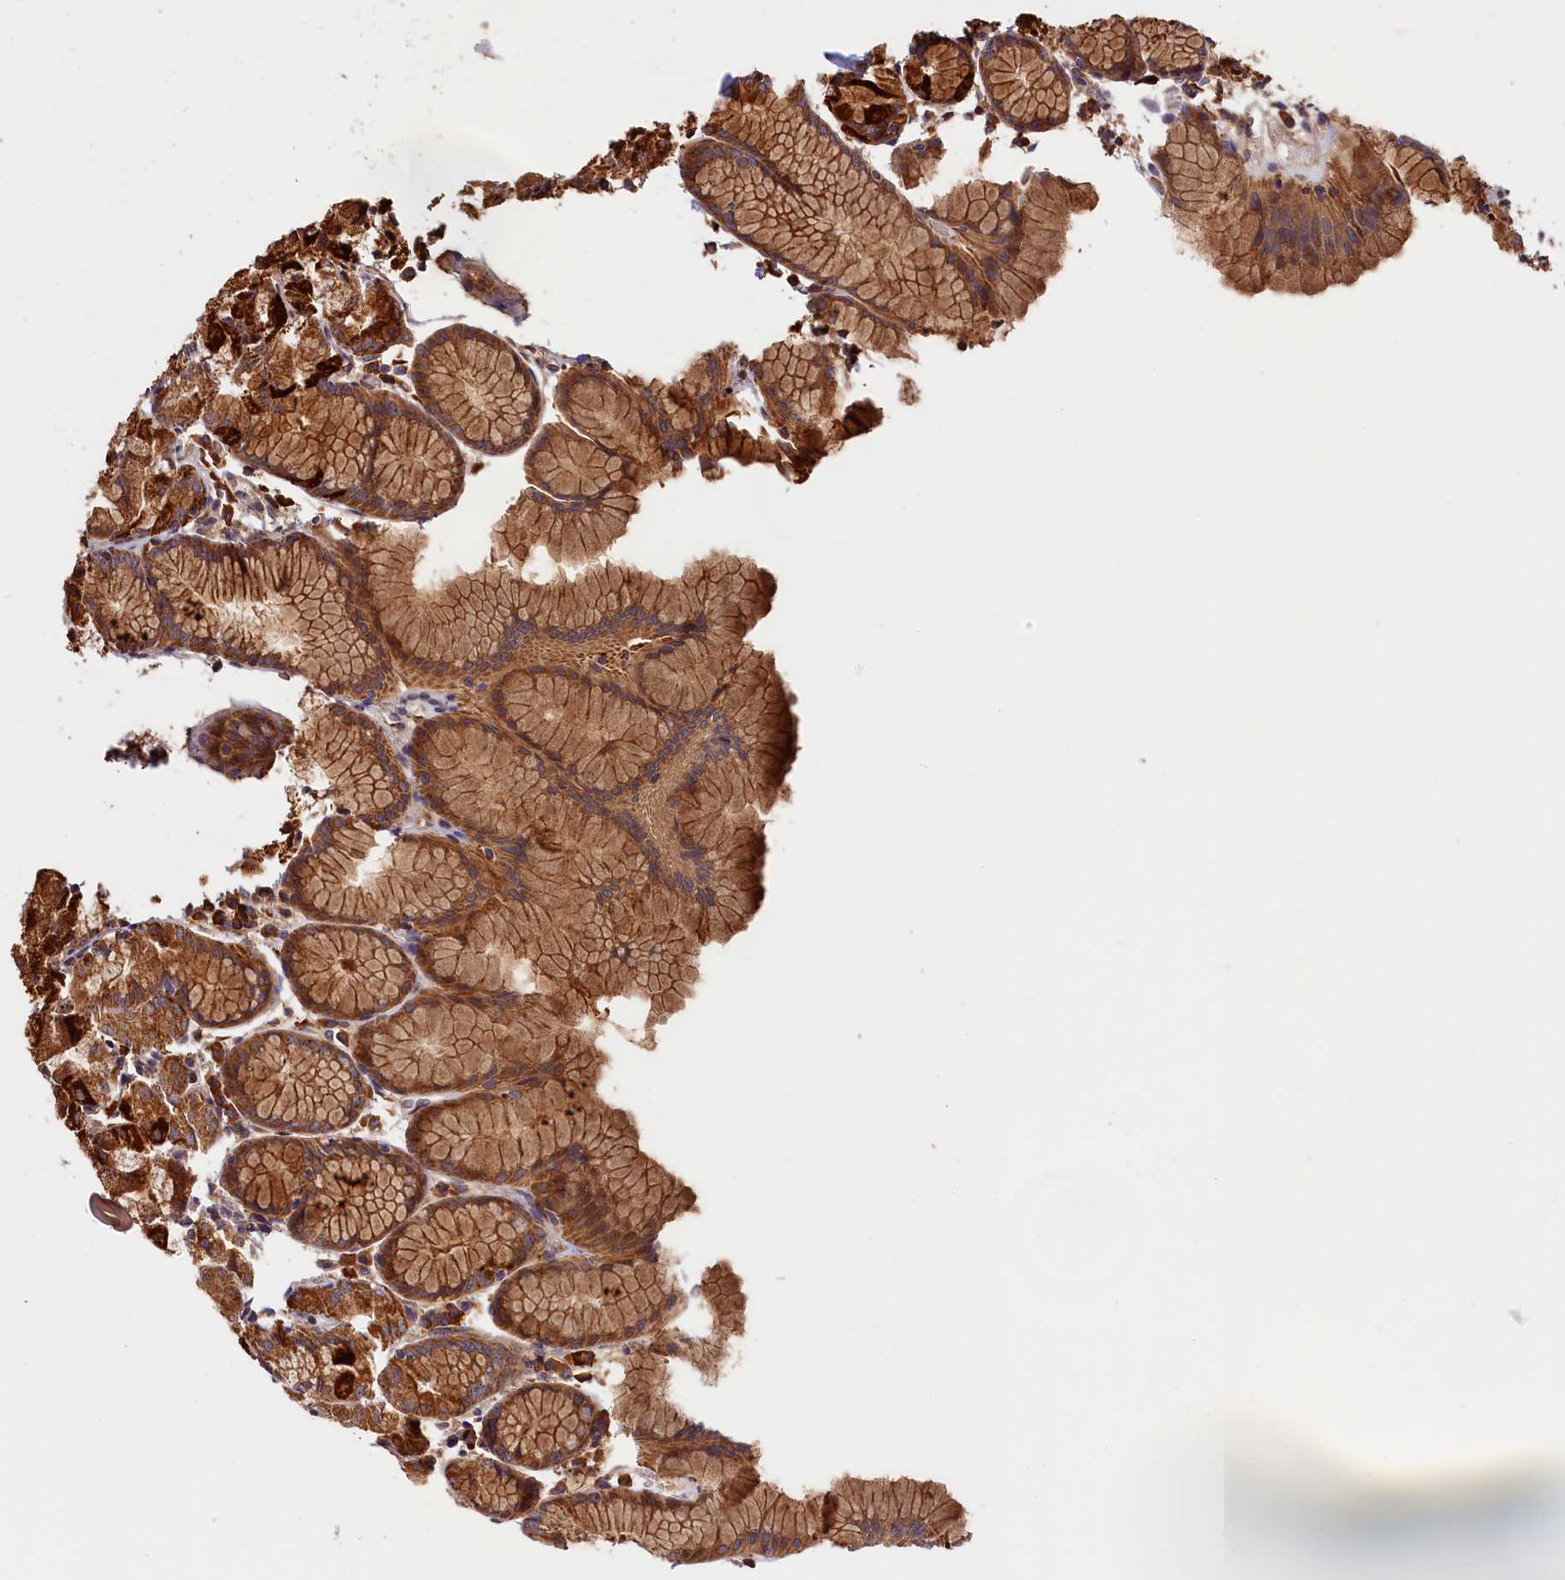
{"staining": {"intensity": "strong", "quantity": ">75%", "location": "cytoplasmic/membranous"}, "tissue": "stomach", "cell_type": "Glandular cells", "image_type": "normal", "snomed": [{"axis": "morphology", "description": "Normal tissue, NOS"}, {"axis": "topography", "description": "Stomach, upper"}], "caption": "Protein staining by IHC displays strong cytoplasmic/membranous positivity in approximately >75% of glandular cells in unremarkable stomach. The staining was performed using DAB, with brown indicating positive protein expression. Nuclei are stained blue with hematoxylin.", "gene": "CEP44", "patient": {"sex": "male", "age": 47}}